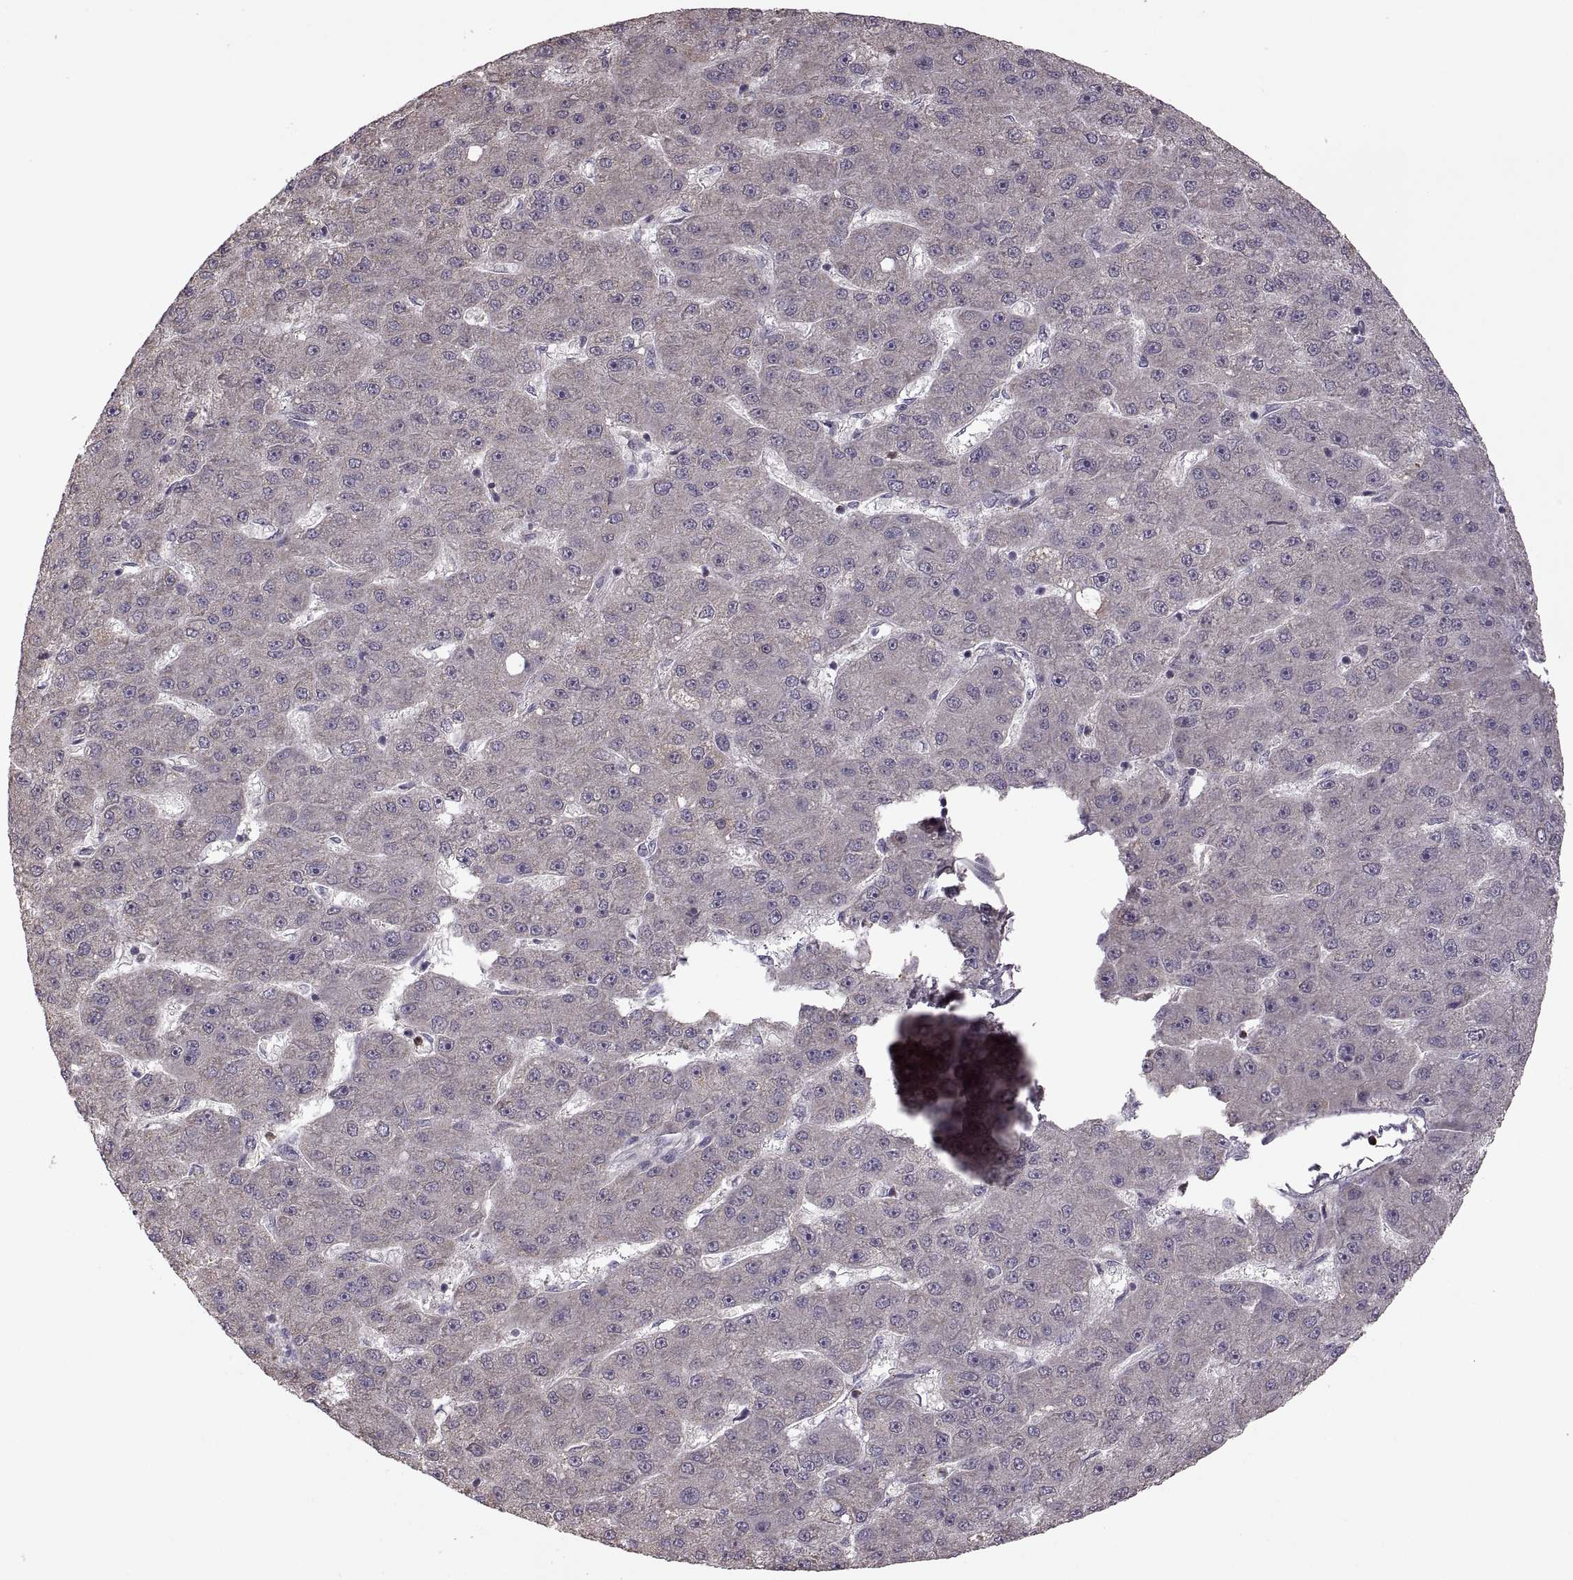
{"staining": {"intensity": "negative", "quantity": "none", "location": "none"}, "tissue": "liver cancer", "cell_type": "Tumor cells", "image_type": "cancer", "snomed": [{"axis": "morphology", "description": "Carcinoma, Hepatocellular, NOS"}, {"axis": "topography", "description": "Liver"}], "caption": "There is no significant positivity in tumor cells of liver hepatocellular carcinoma. Nuclei are stained in blue.", "gene": "PIERCE1", "patient": {"sex": "male", "age": 67}}